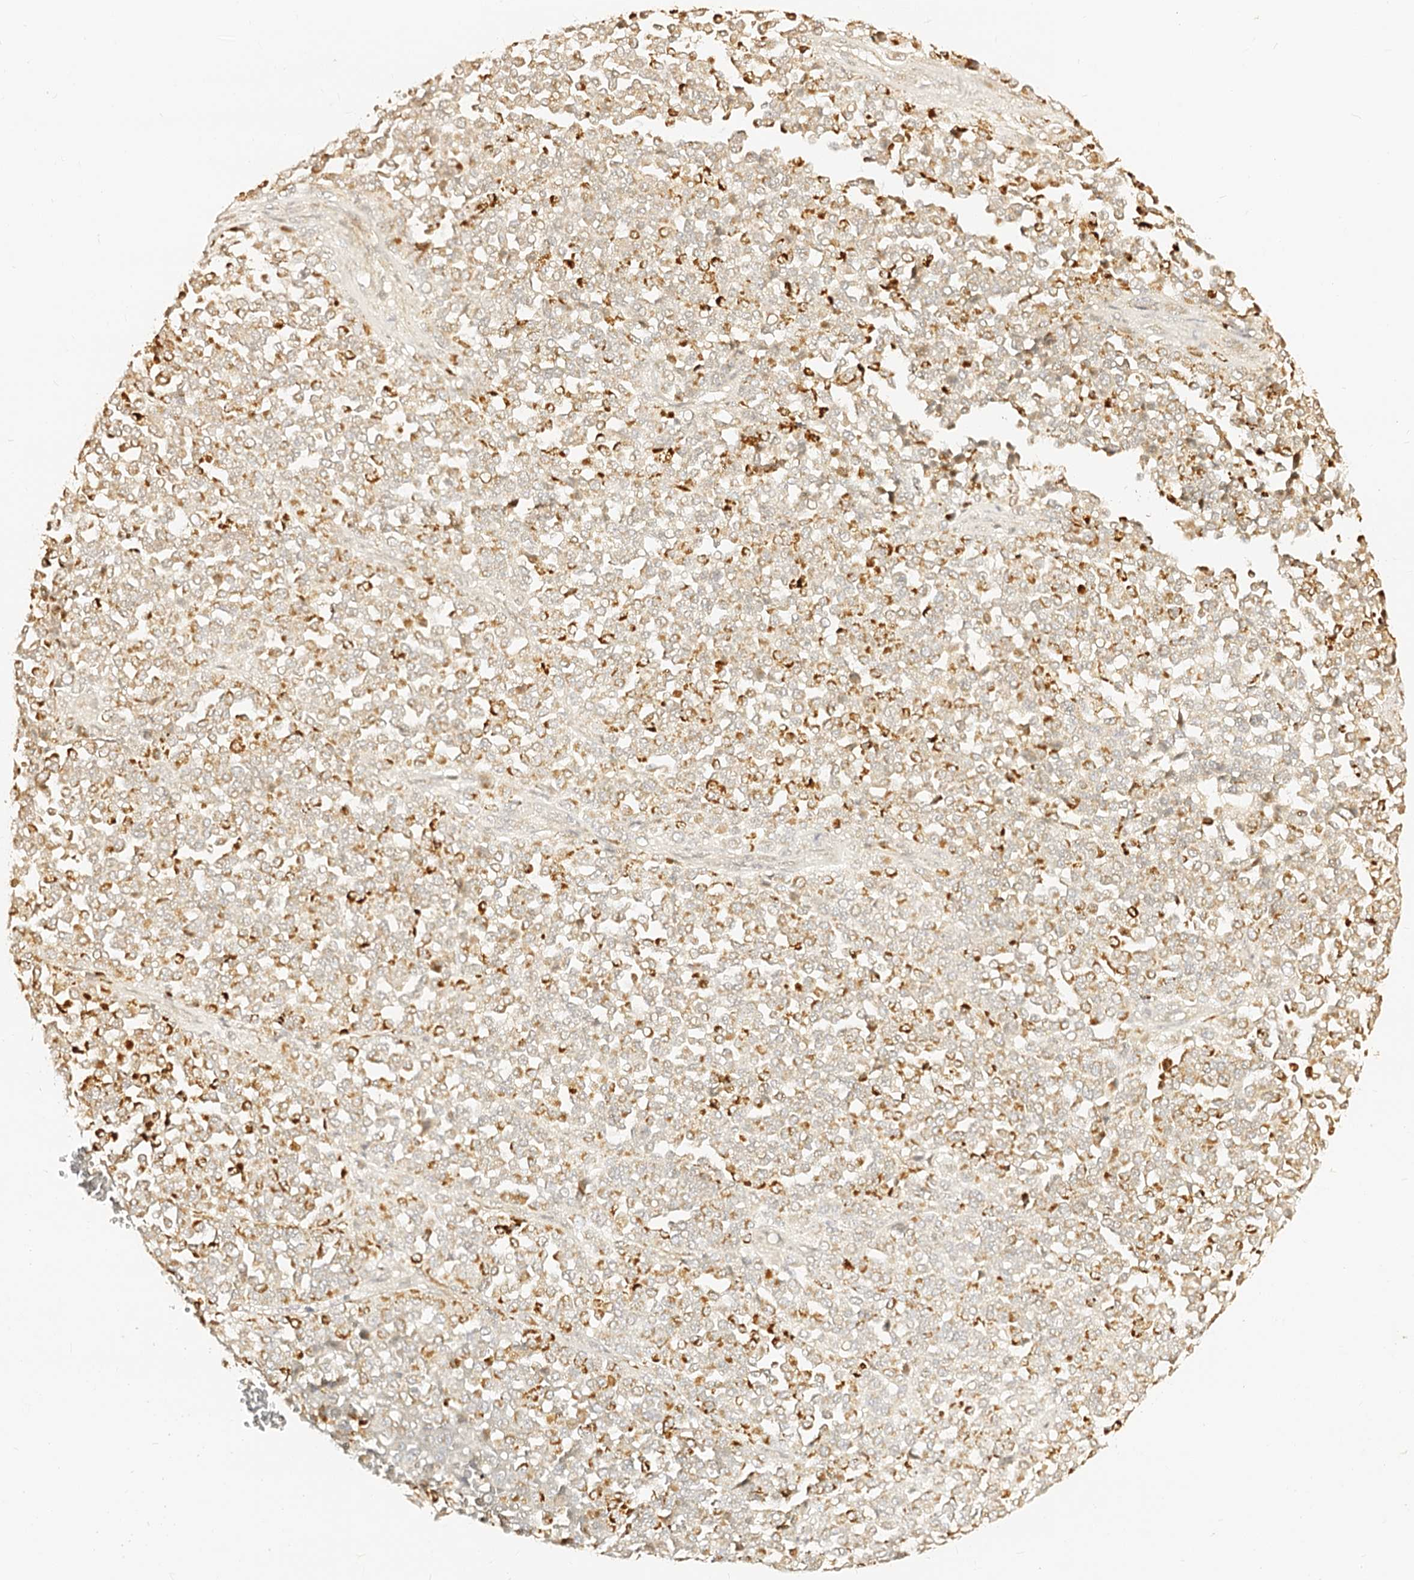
{"staining": {"intensity": "strong", "quantity": "25%-75%", "location": "cytoplasmic/membranous"}, "tissue": "melanoma", "cell_type": "Tumor cells", "image_type": "cancer", "snomed": [{"axis": "morphology", "description": "Malignant melanoma, Metastatic site"}, {"axis": "topography", "description": "Pancreas"}], "caption": "Immunohistochemistry (IHC) image of neoplastic tissue: melanoma stained using IHC shows high levels of strong protein expression localized specifically in the cytoplasmic/membranous of tumor cells, appearing as a cytoplasmic/membranous brown color.", "gene": "MAOB", "patient": {"sex": "female", "age": 30}}